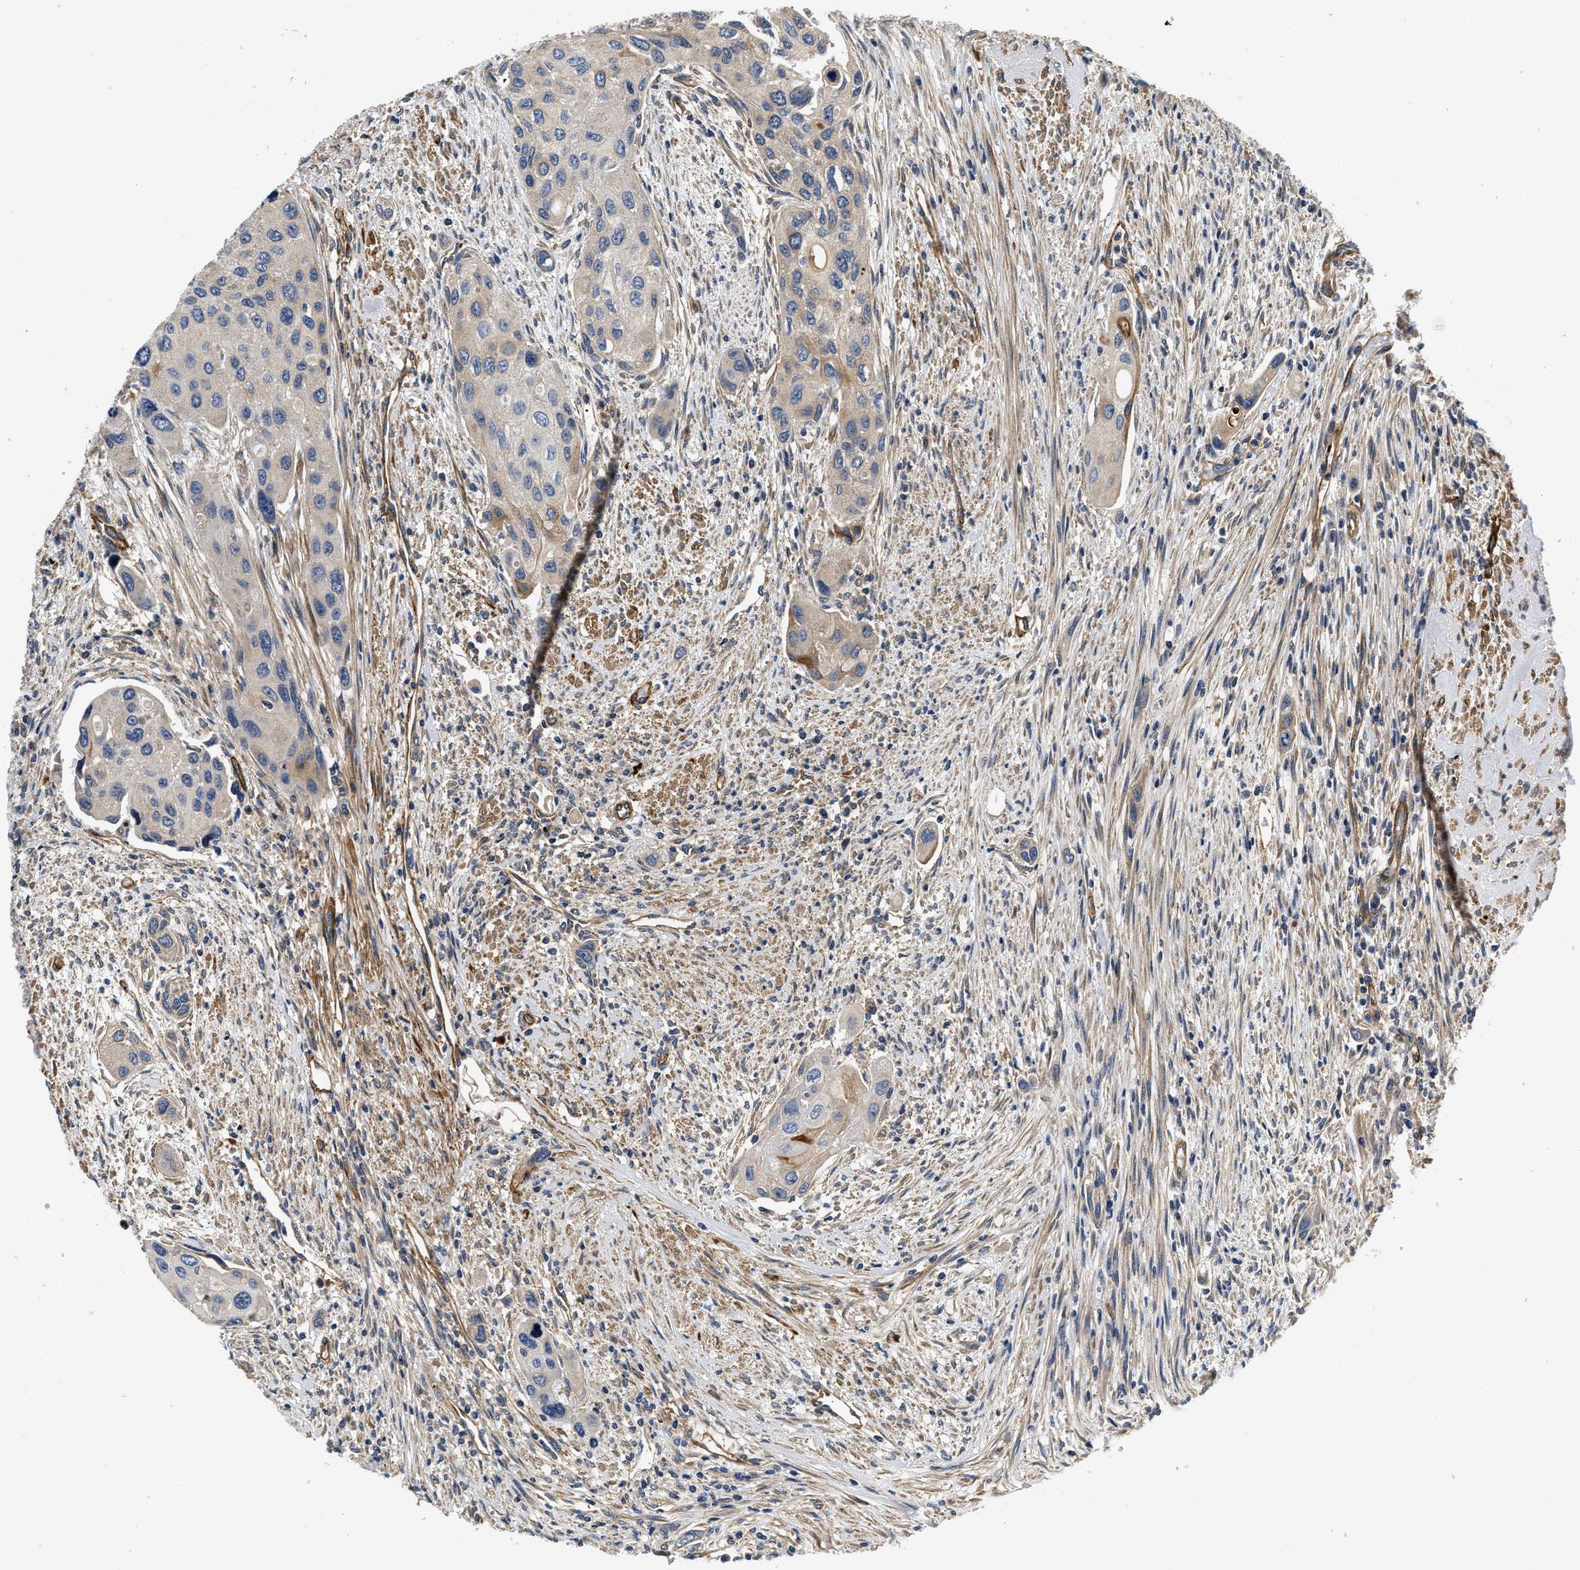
{"staining": {"intensity": "moderate", "quantity": "25%-75%", "location": "cytoplasmic/membranous"}, "tissue": "urothelial cancer", "cell_type": "Tumor cells", "image_type": "cancer", "snomed": [{"axis": "morphology", "description": "Urothelial carcinoma, High grade"}, {"axis": "topography", "description": "Urinary bladder"}], "caption": "An immunohistochemistry (IHC) image of tumor tissue is shown. Protein staining in brown labels moderate cytoplasmic/membranous positivity in urothelial cancer within tumor cells.", "gene": "NME6", "patient": {"sex": "female", "age": 56}}